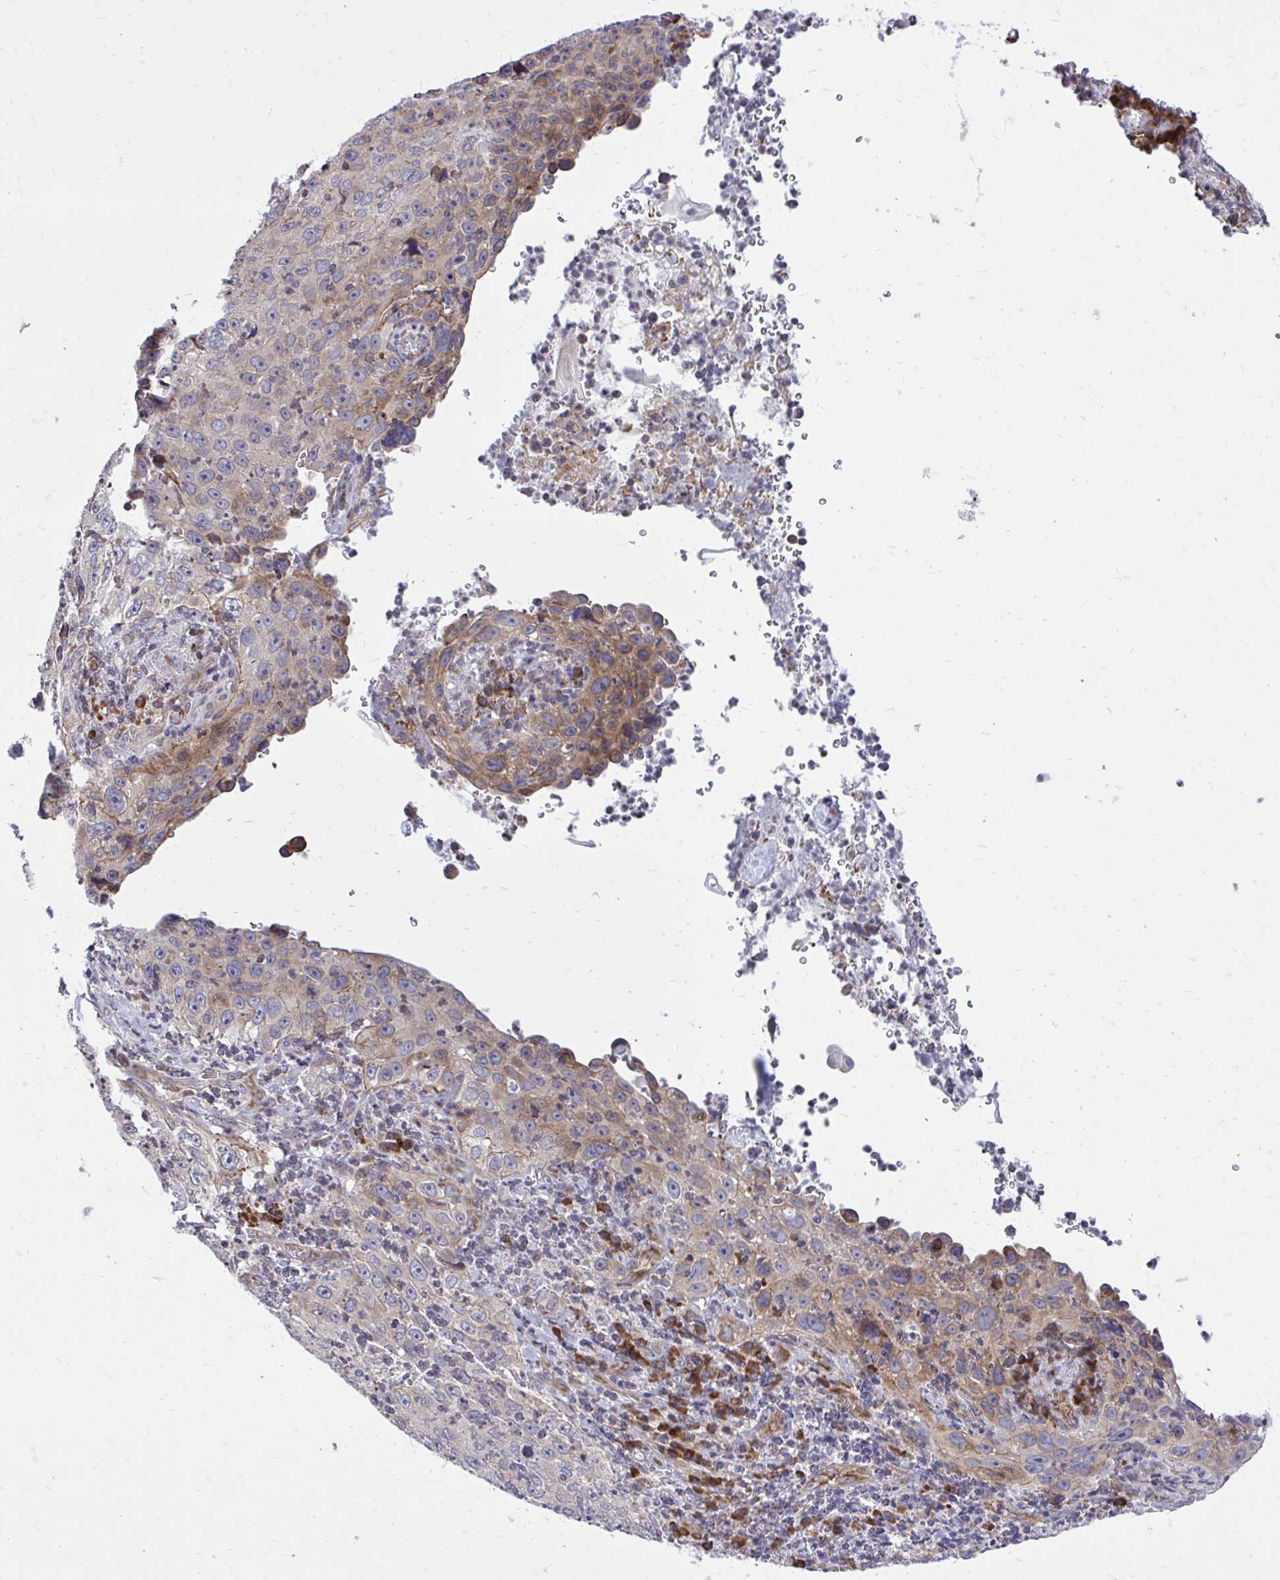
{"staining": {"intensity": "moderate", "quantity": "<25%", "location": "cytoplasmic/membranous"}, "tissue": "cervical cancer", "cell_type": "Tumor cells", "image_type": "cancer", "snomed": [{"axis": "morphology", "description": "Squamous cell carcinoma, NOS"}, {"axis": "topography", "description": "Cervix"}], "caption": "There is low levels of moderate cytoplasmic/membranous staining in tumor cells of cervical squamous cell carcinoma, as demonstrated by immunohistochemical staining (brown color).", "gene": "METTL9", "patient": {"sex": "female", "age": 30}}